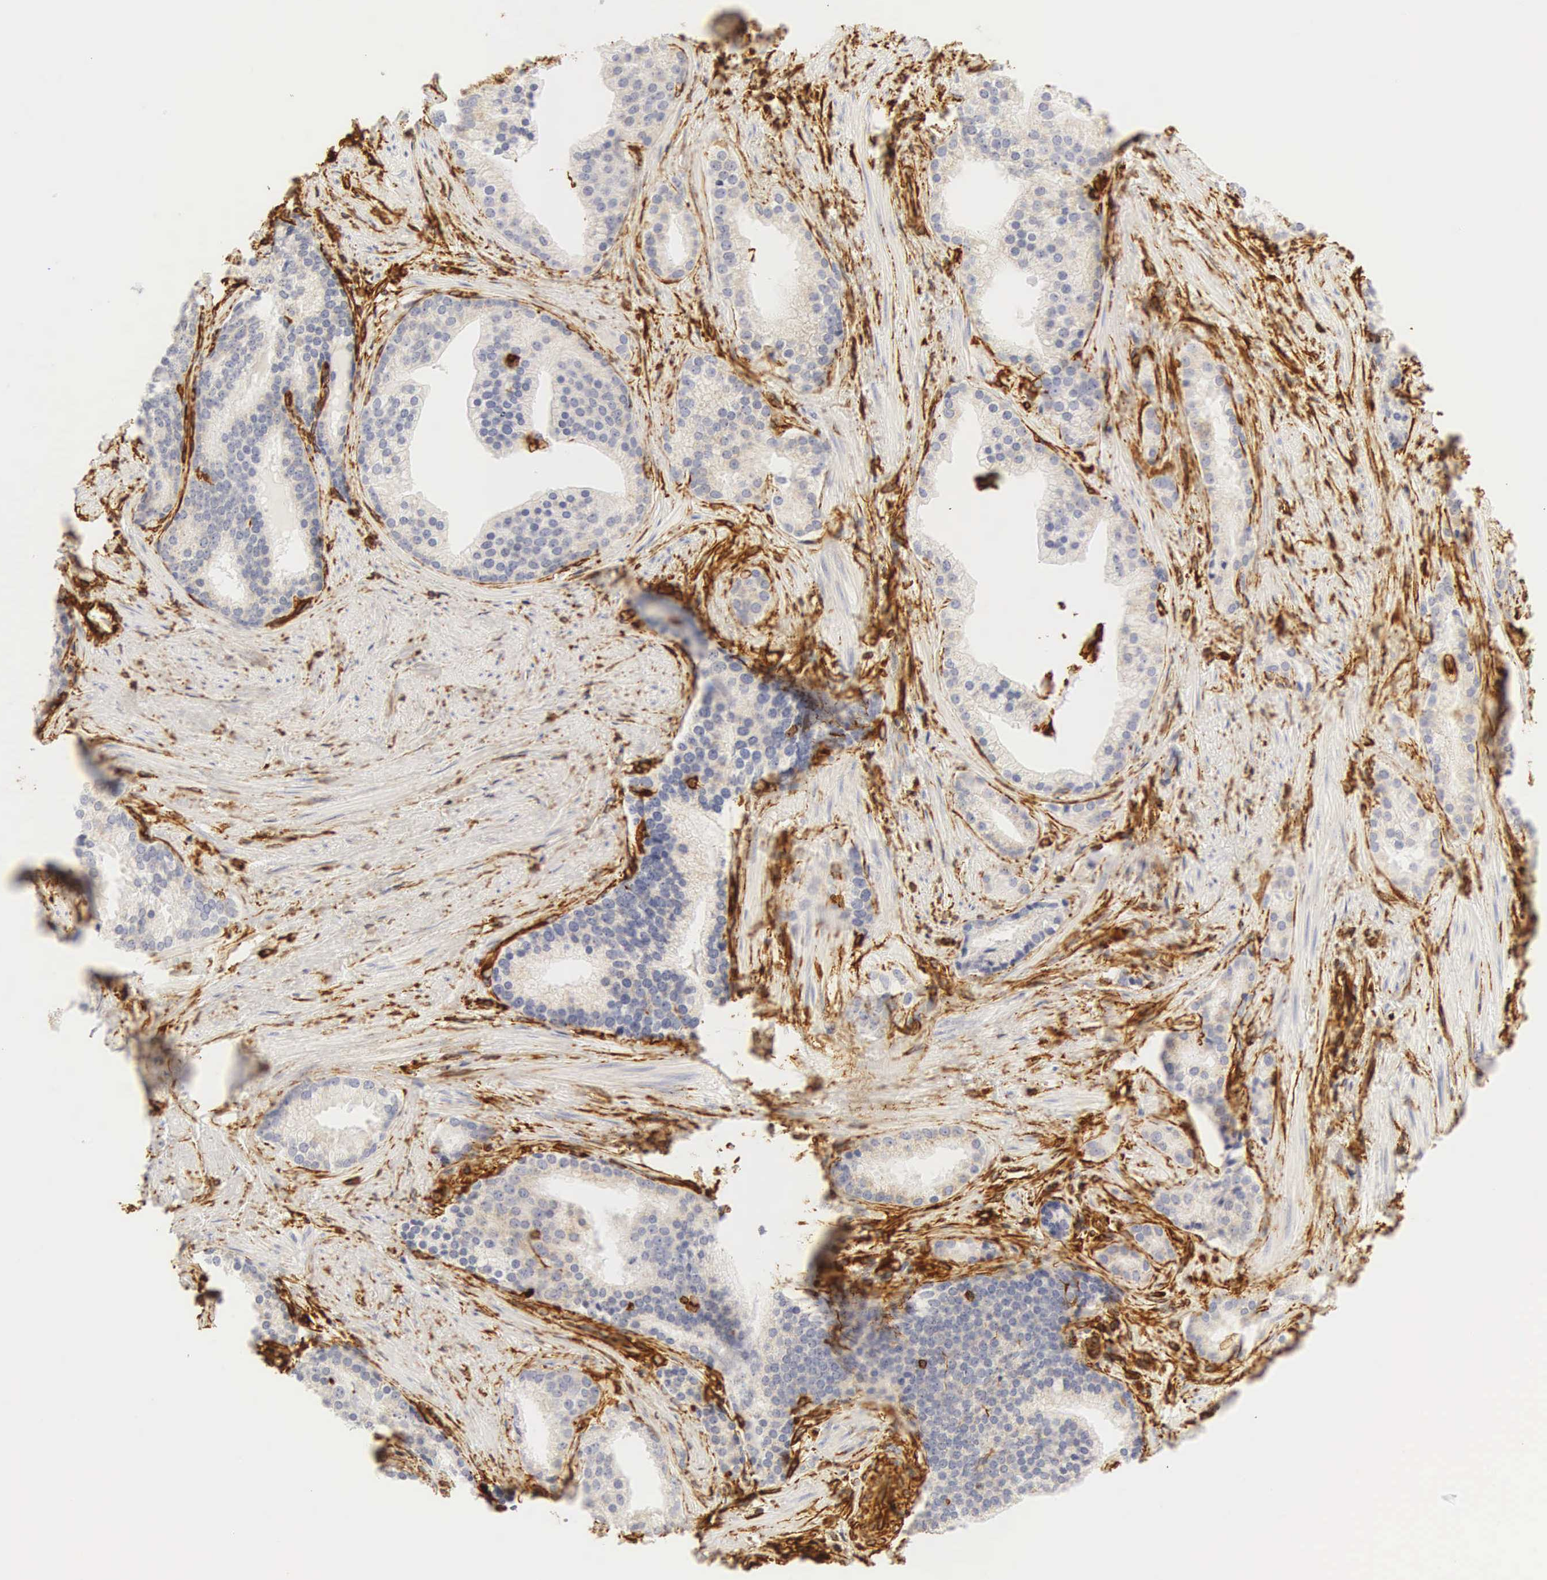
{"staining": {"intensity": "negative", "quantity": "none", "location": "none"}, "tissue": "prostate cancer", "cell_type": "Tumor cells", "image_type": "cancer", "snomed": [{"axis": "morphology", "description": "Adenocarcinoma, Low grade"}, {"axis": "topography", "description": "Prostate"}], "caption": "The IHC image has no significant expression in tumor cells of prostate cancer tissue.", "gene": "VIM", "patient": {"sex": "male", "age": 71}}